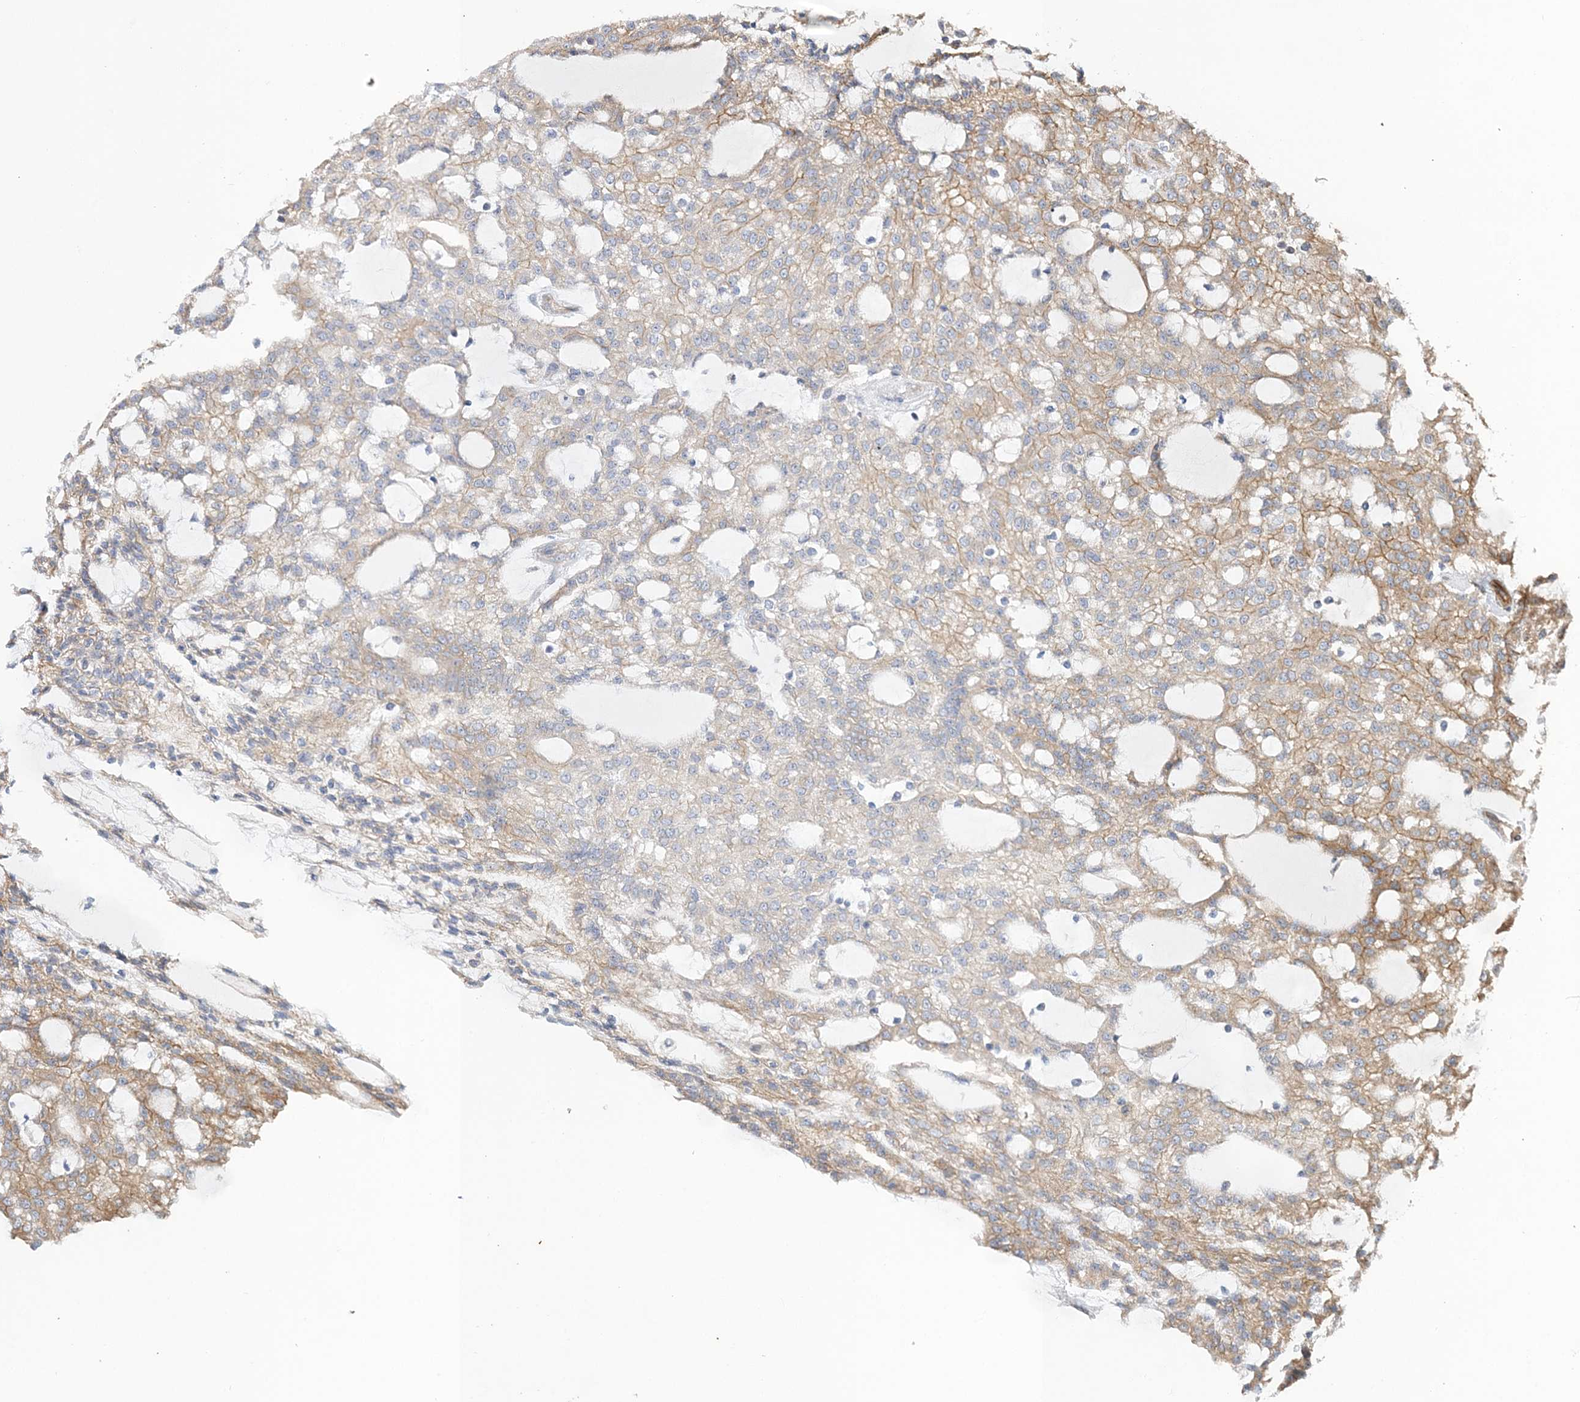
{"staining": {"intensity": "weak", "quantity": ">75%", "location": "cytoplasmic/membranous"}, "tissue": "renal cancer", "cell_type": "Tumor cells", "image_type": "cancer", "snomed": [{"axis": "morphology", "description": "Adenocarcinoma, NOS"}, {"axis": "topography", "description": "Kidney"}], "caption": "An image of human renal cancer stained for a protein demonstrates weak cytoplasmic/membranous brown staining in tumor cells.", "gene": "ZFYVE16", "patient": {"sex": "male", "age": 63}}